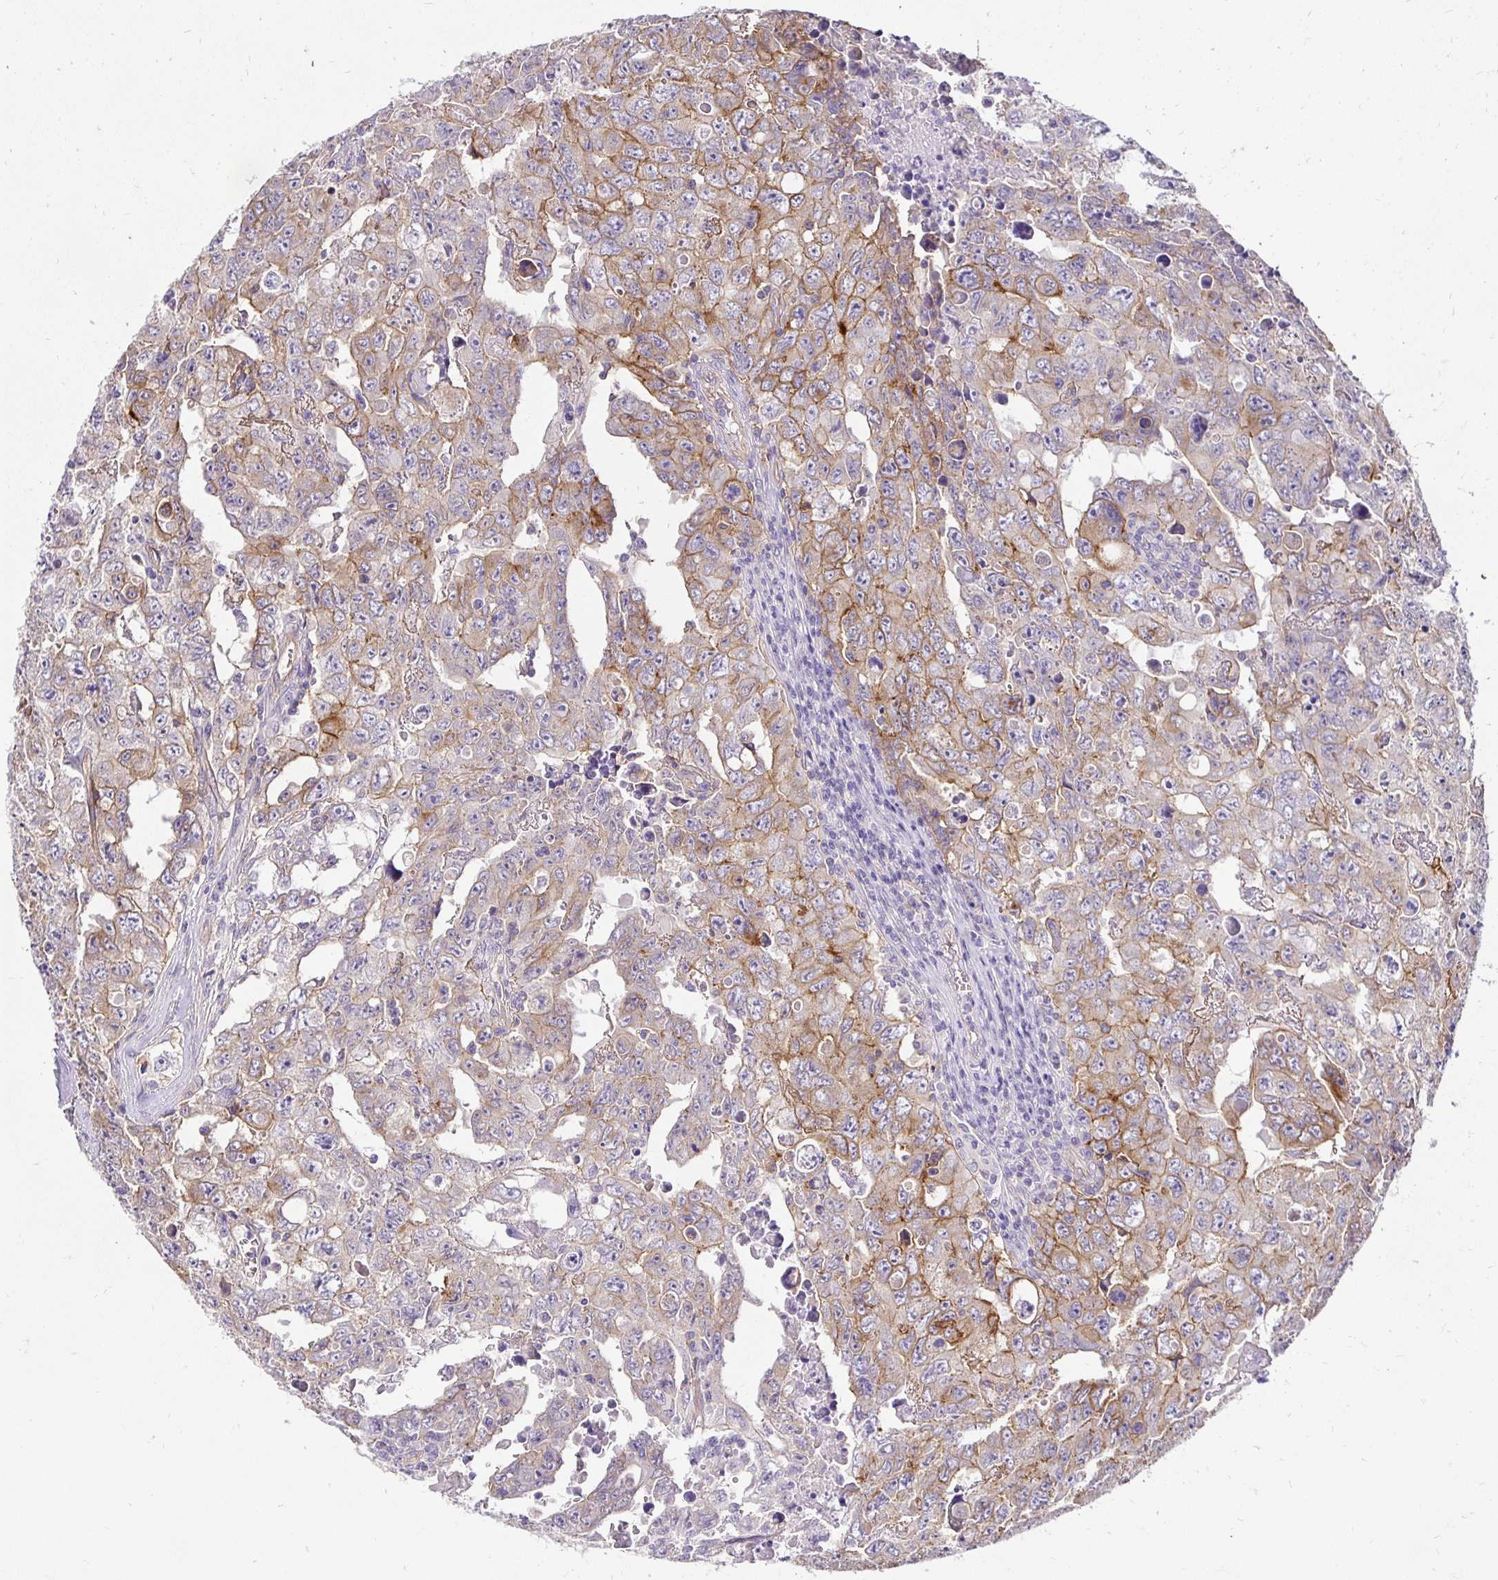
{"staining": {"intensity": "moderate", "quantity": "25%-75%", "location": "cytoplasmic/membranous"}, "tissue": "testis cancer", "cell_type": "Tumor cells", "image_type": "cancer", "snomed": [{"axis": "morphology", "description": "Carcinoma, Embryonal, NOS"}, {"axis": "topography", "description": "Testis"}], "caption": "Testis embryonal carcinoma tissue demonstrates moderate cytoplasmic/membranous expression in about 25%-75% of tumor cells, visualized by immunohistochemistry.", "gene": "SLC9A1", "patient": {"sex": "male", "age": 24}}